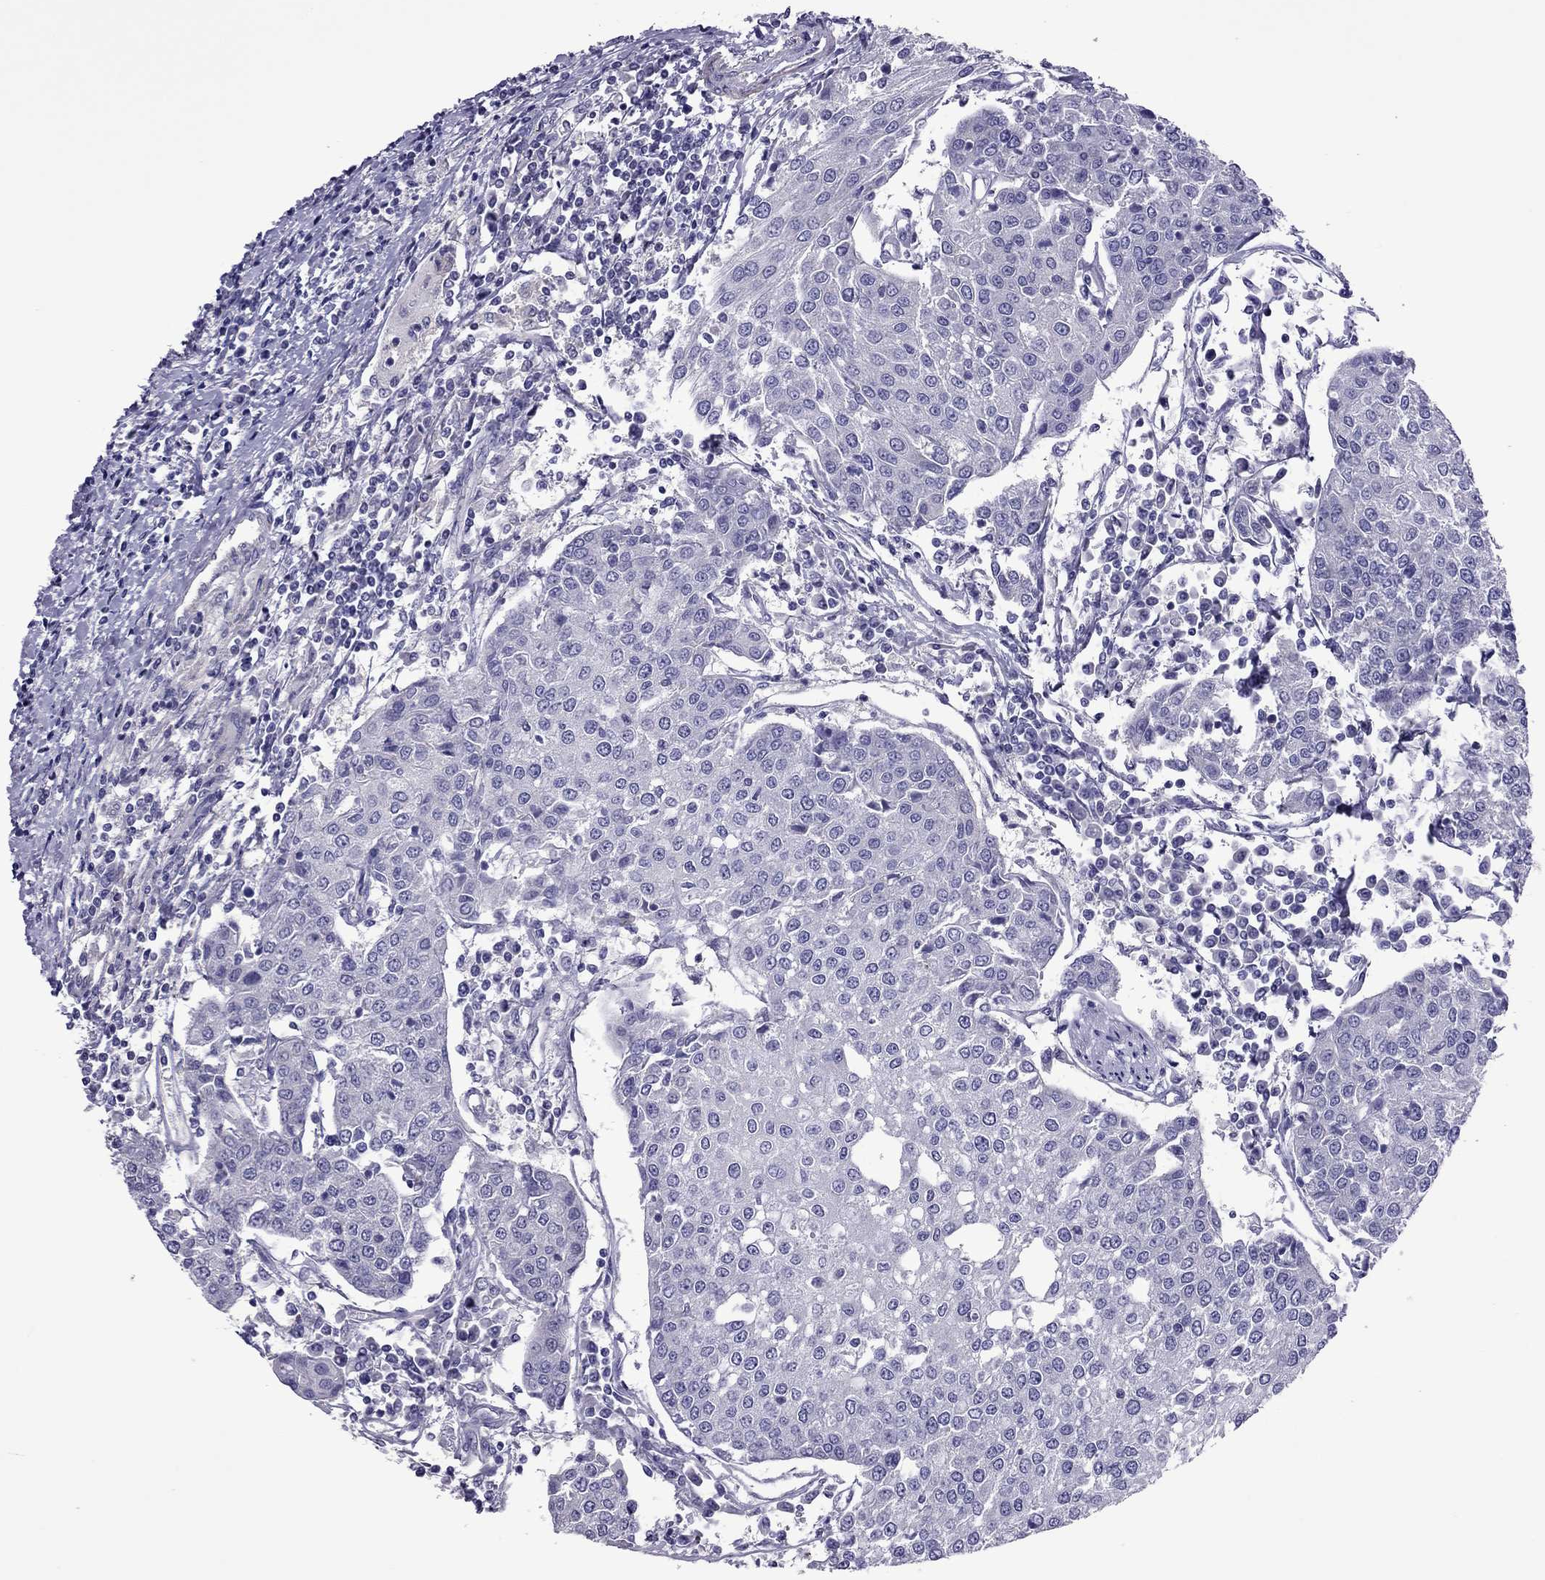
{"staining": {"intensity": "negative", "quantity": "none", "location": "none"}, "tissue": "urothelial cancer", "cell_type": "Tumor cells", "image_type": "cancer", "snomed": [{"axis": "morphology", "description": "Urothelial carcinoma, High grade"}, {"axis": "topography", "description": "Urinary bladder"}], "caption": "A photomicrograph of urothelial cancer stained for a protein demonstrates no brown staining in tumor cells. Brightfield microscopy of IHC stained with DAB (brown) and hematoxylin (blue), captured at high magnification.", "gene": "SLC16A8", "patient": {"sex": "female", "age": 85}}